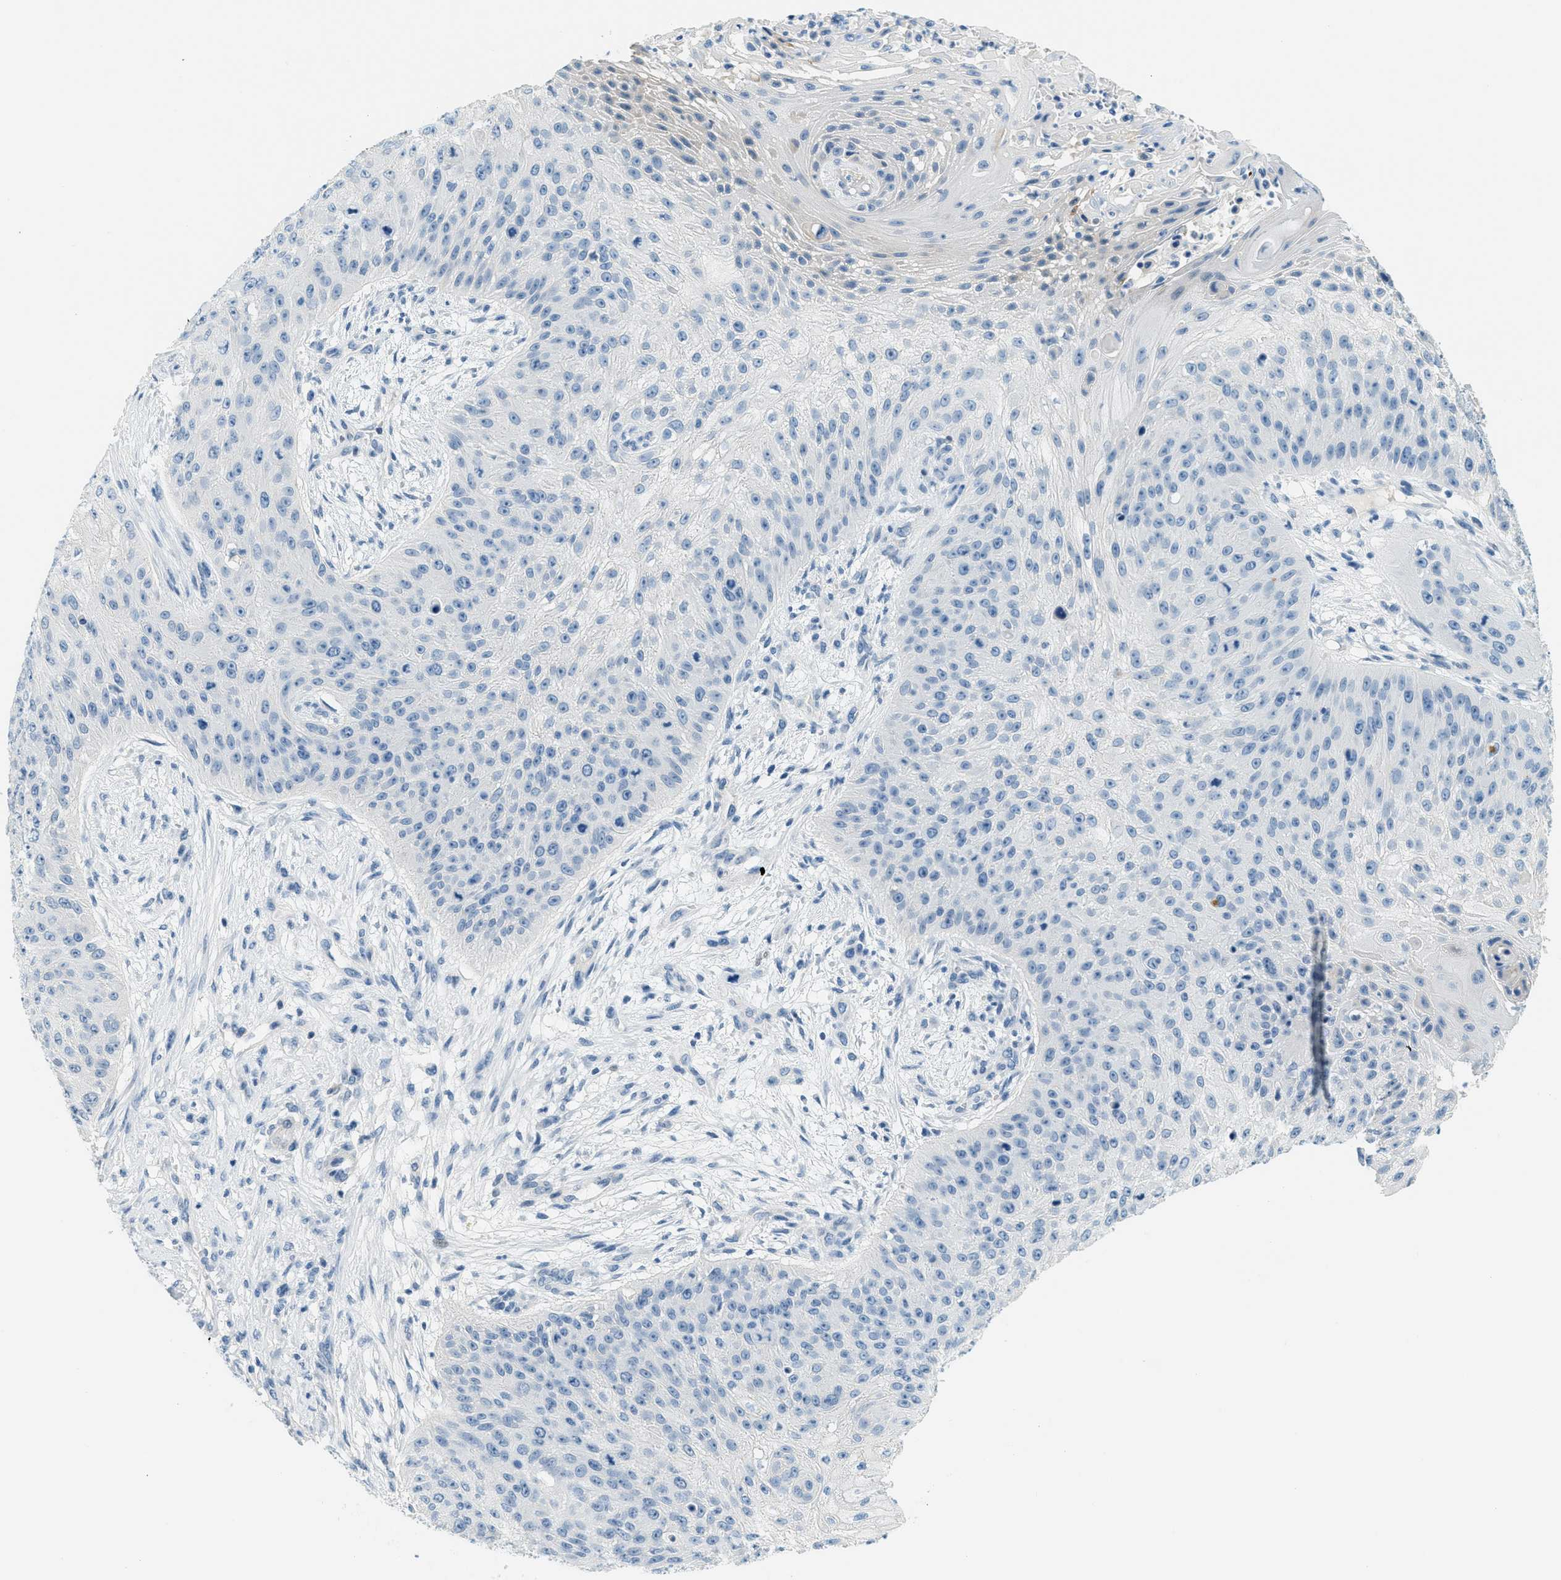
{"staining": {"intensity": "negative", "quantity": "none", "location": "none"}, "tissue": "skin cancer", "cell_type": "Tumor cells", "image_type": "cancer", "snomed": [{"axis": "morphology", "description": "Squamous cell carcinoma, NOS"}, {"axis": "topography", "description": "Skin"}], "caption": "Skin cancer was stained to show a protein in brown. There is no significant staining in tumor cells.", "gene": "CYP4X1", "patient": {"sex": "female", "age": 80}}